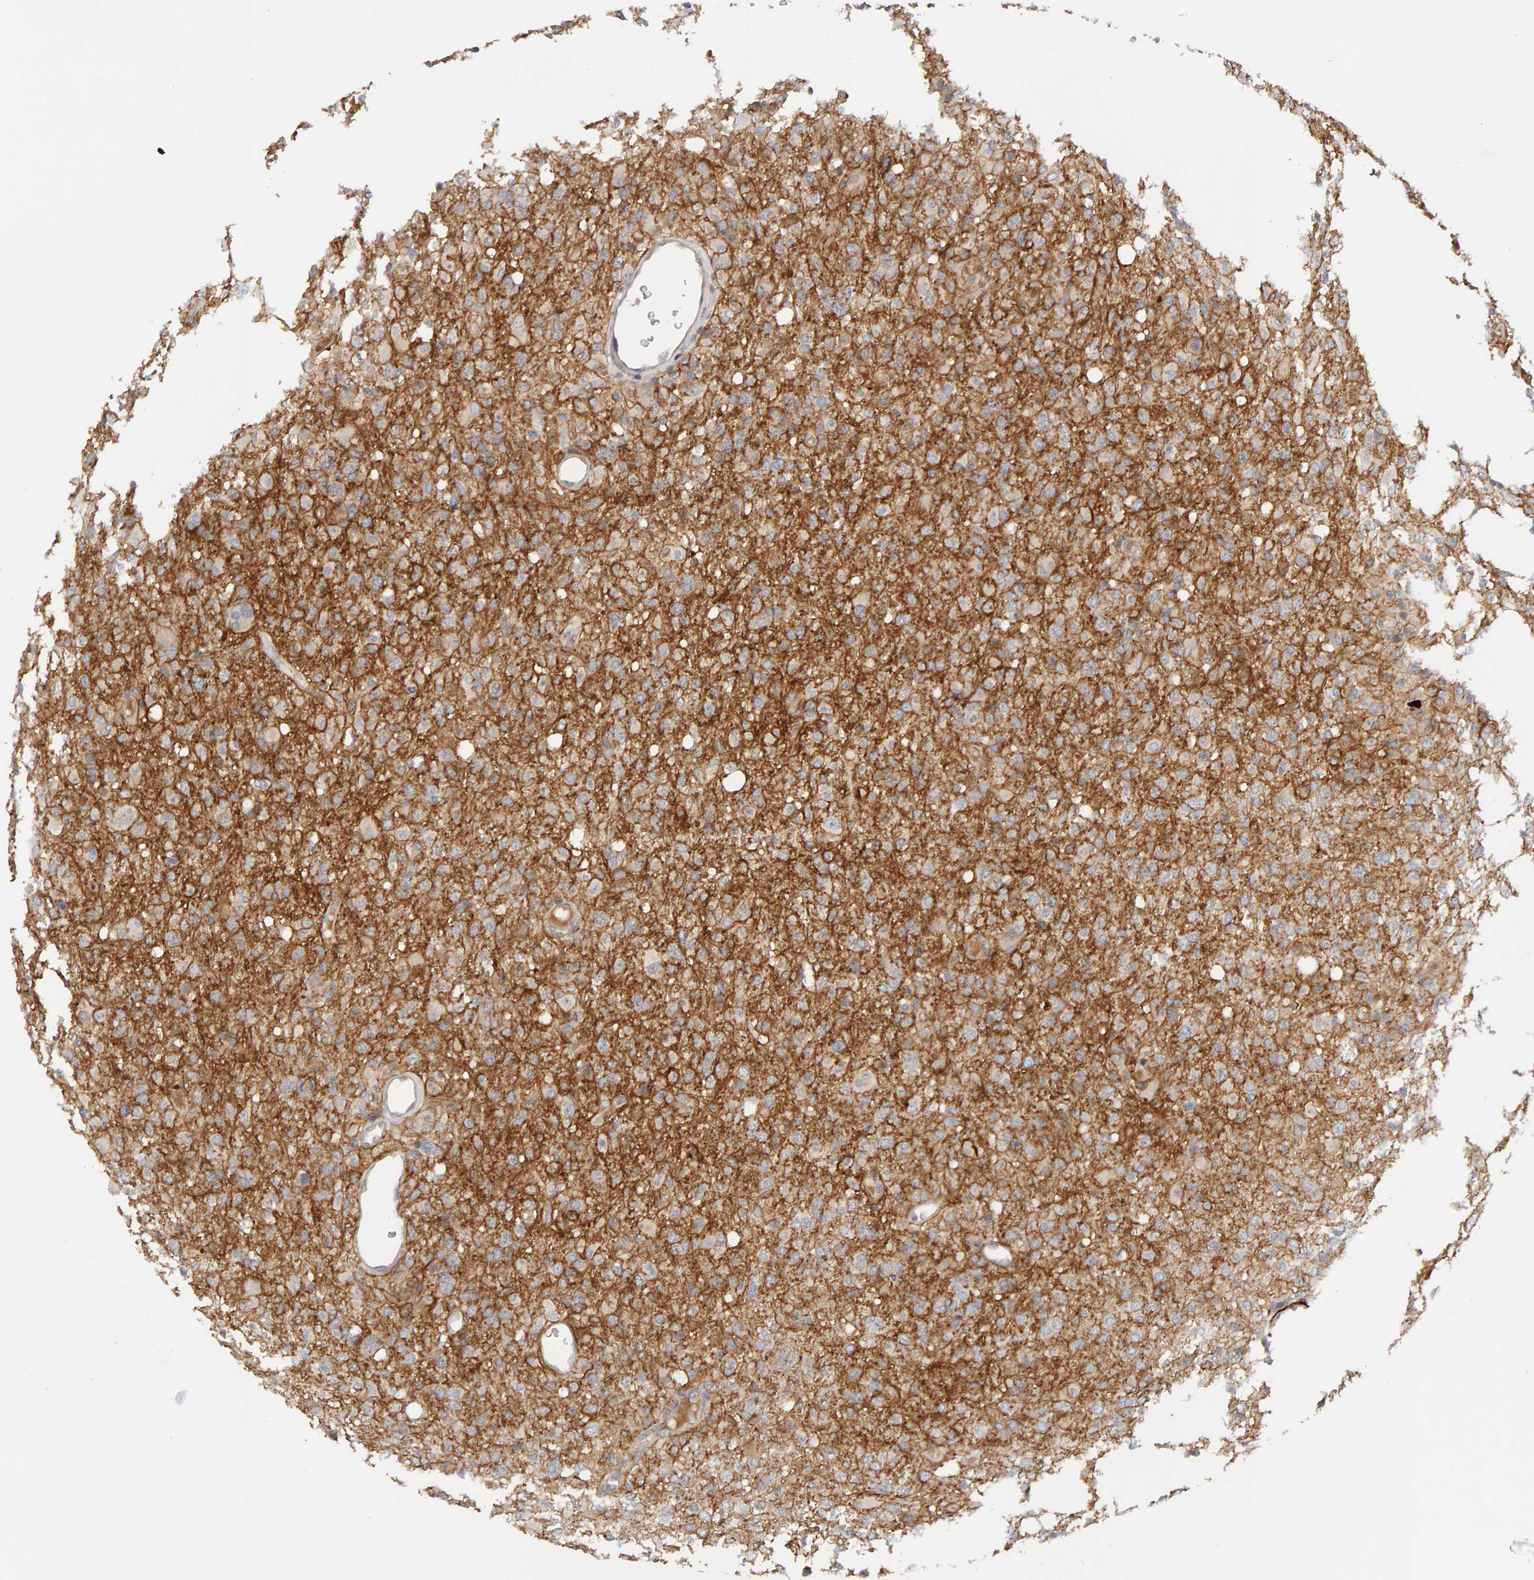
{"staining": {"intensity": "negative", "quantity": "none", "location": "none"}, "tissue": "glioma", "cell_type": "Tumor cells", "image_type": "cancer", "snomed": [{"axis": "morphology", "description": "Glioma, malignant, High grade"}, {"axis": "topography", "description": "Brain"}], "caption": "The micrograph shows no staining of tumor cells in malignant high-grade glioma.", "gene": "NUDCD1", "patient": {"sex": "female", "age": 57}}